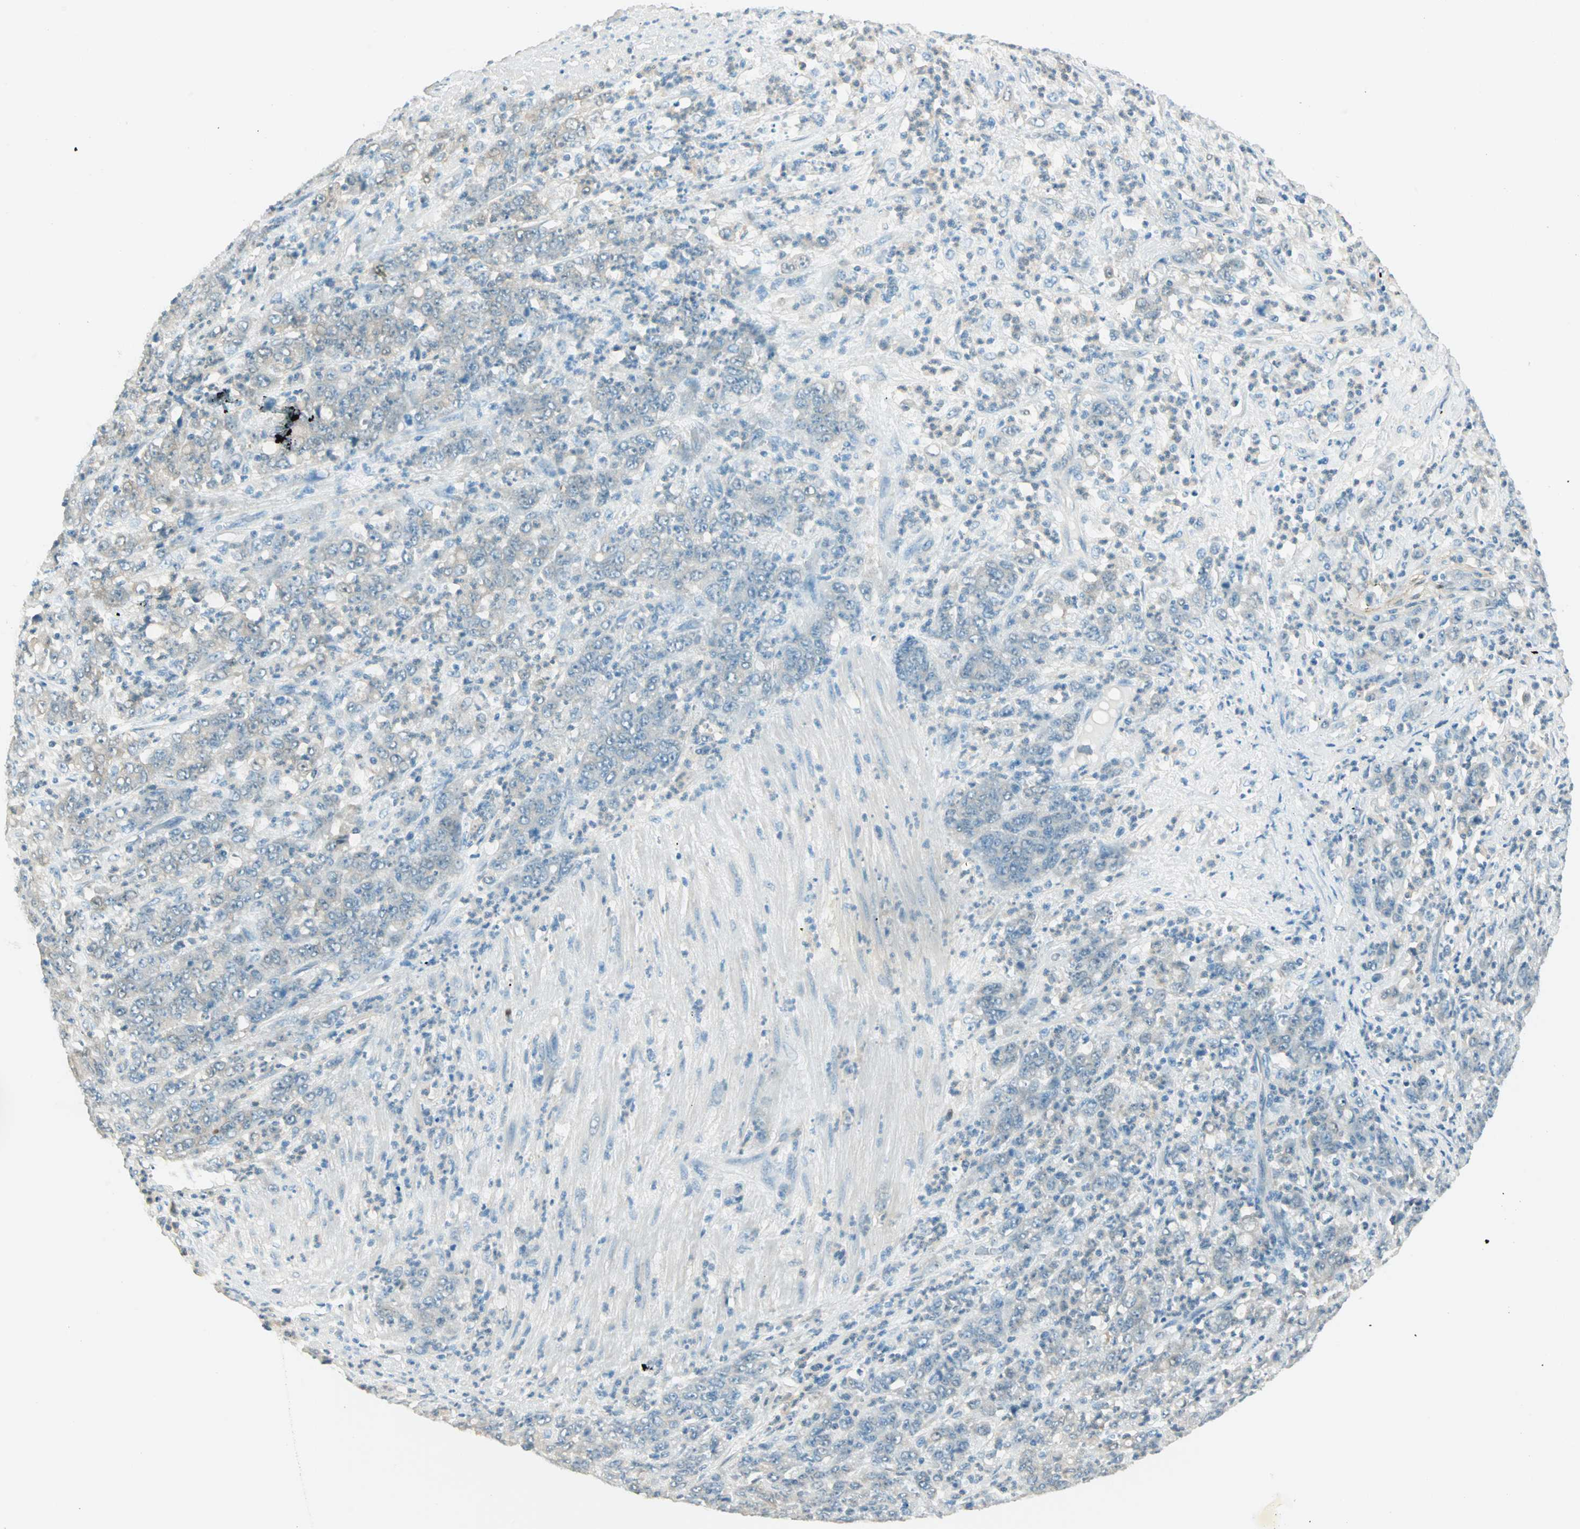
{"staining": {"intensity": "weak", "quantity": "25%-75%", "location": "cytoplasmic/membranous"}, "tissue": "stomach cancer", "cell_type": "Tumor cells", "image_type": "cancer", "snomed": [{"axis": "morphology", "description": "Adenocarcinoma, NOS"}, {"axis": "topography", "description": "Stomach, lower"}], "caption": "Tumor cells display low levels of weak cytoplasmic/membranous positivity in approximately 25%-75% of cells in human stomach cancer (adenocarcinoma).", "gene": "S100A1", "patient": {"sex": "female", "age": 71}}